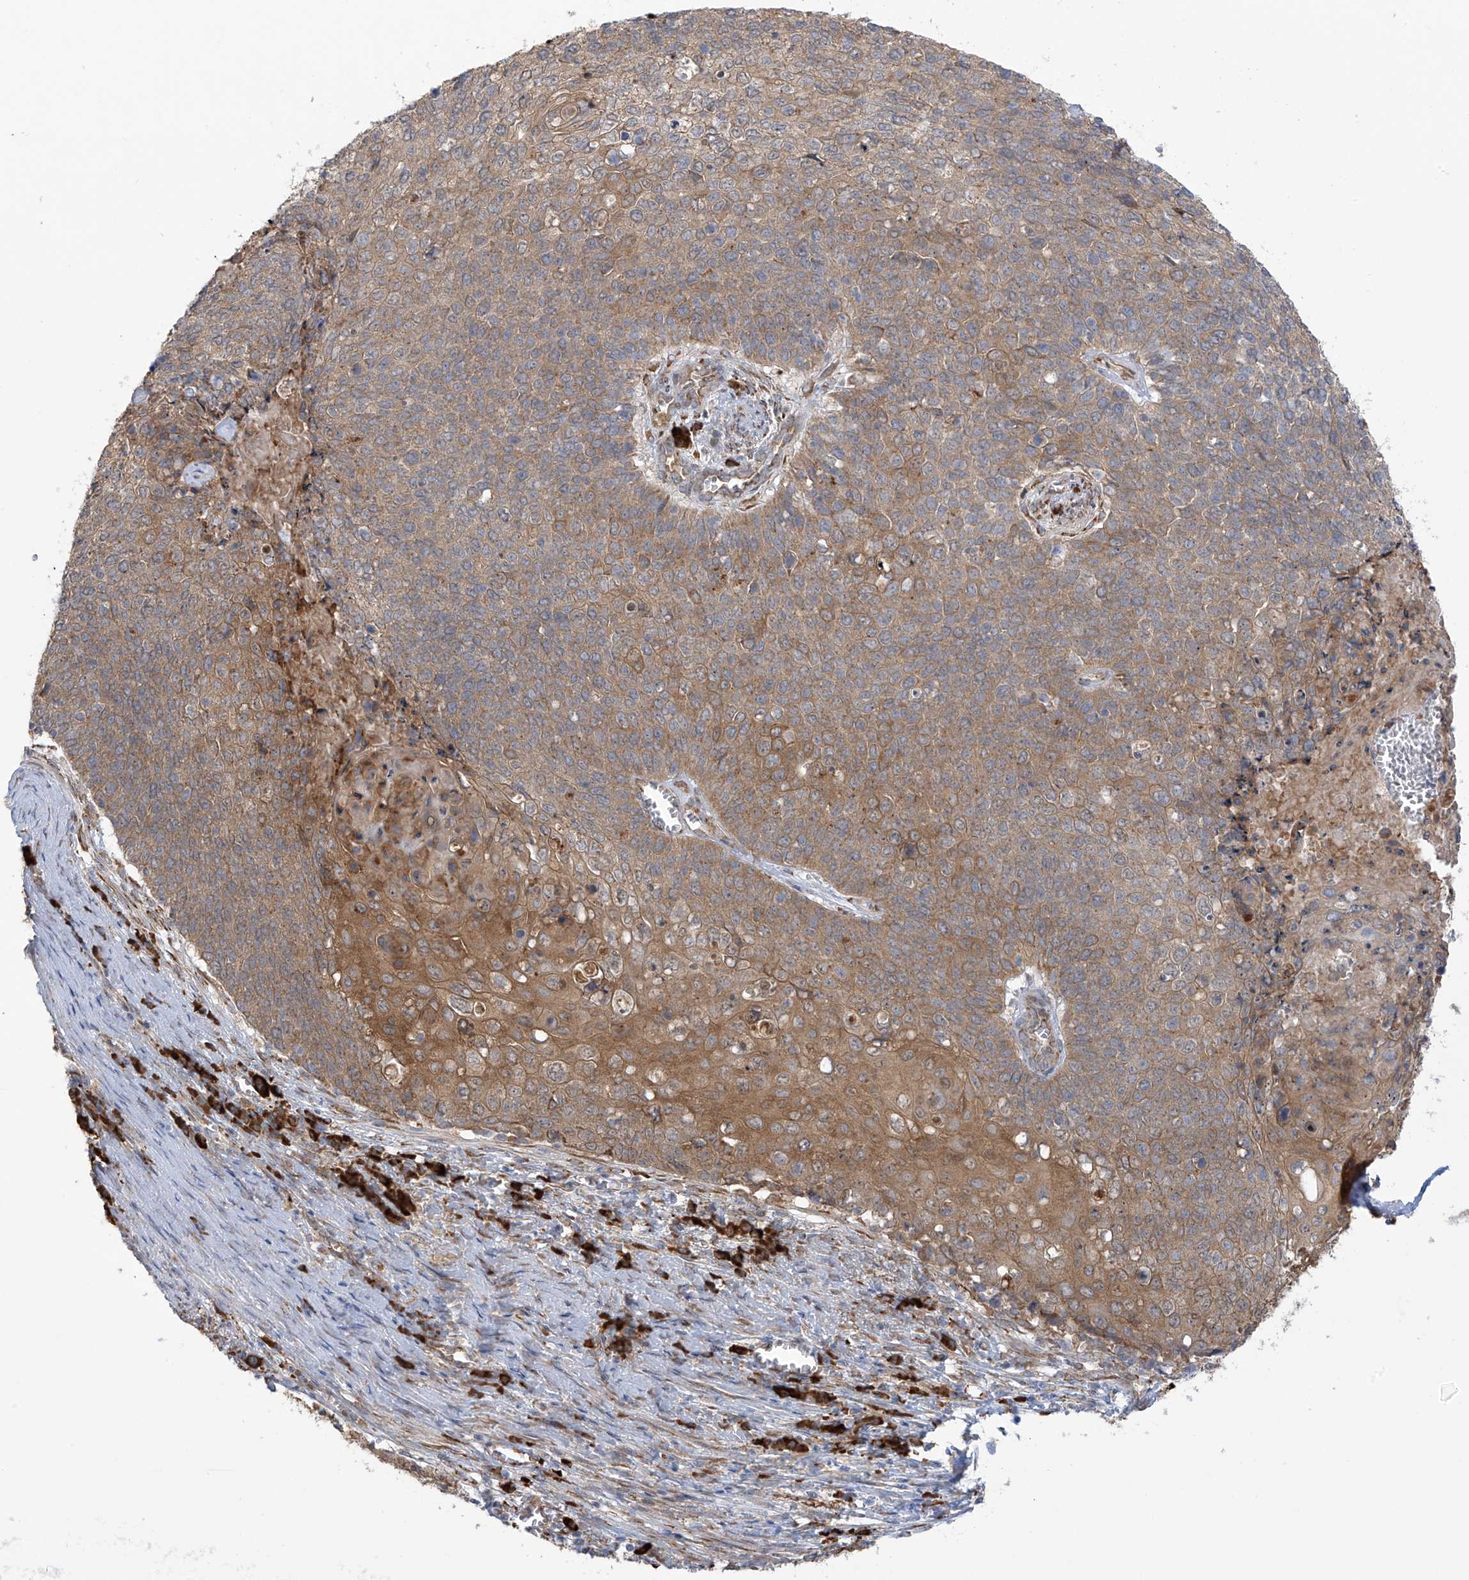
{"staining": {"intensity": "moderate", "quantity": "25%-75%", "location": "cytoplasmic/membranous"}, "tissue": "cervical cancer", "cell_type": "Tumor cells", "image_type": "cancer", "snomed": [{"axis": "morphology", "description": "Squamous cell carcinoma, NOS"}, {"axis": "topography", "description": "Cervix"}], "caption": "Immunohistochemistry micrograph of neoplastic tissue: squamous cell carcinoma (cervical) stained using IHC exhibits medium levels of moderate protein expression localized specifically in the cytoplasmic/membranous of tumor cells, appearing as a cytoplasmic/membranous brown color.", "gene": "KIAA1522", "patient": {"sex": "female", "age": 39}}